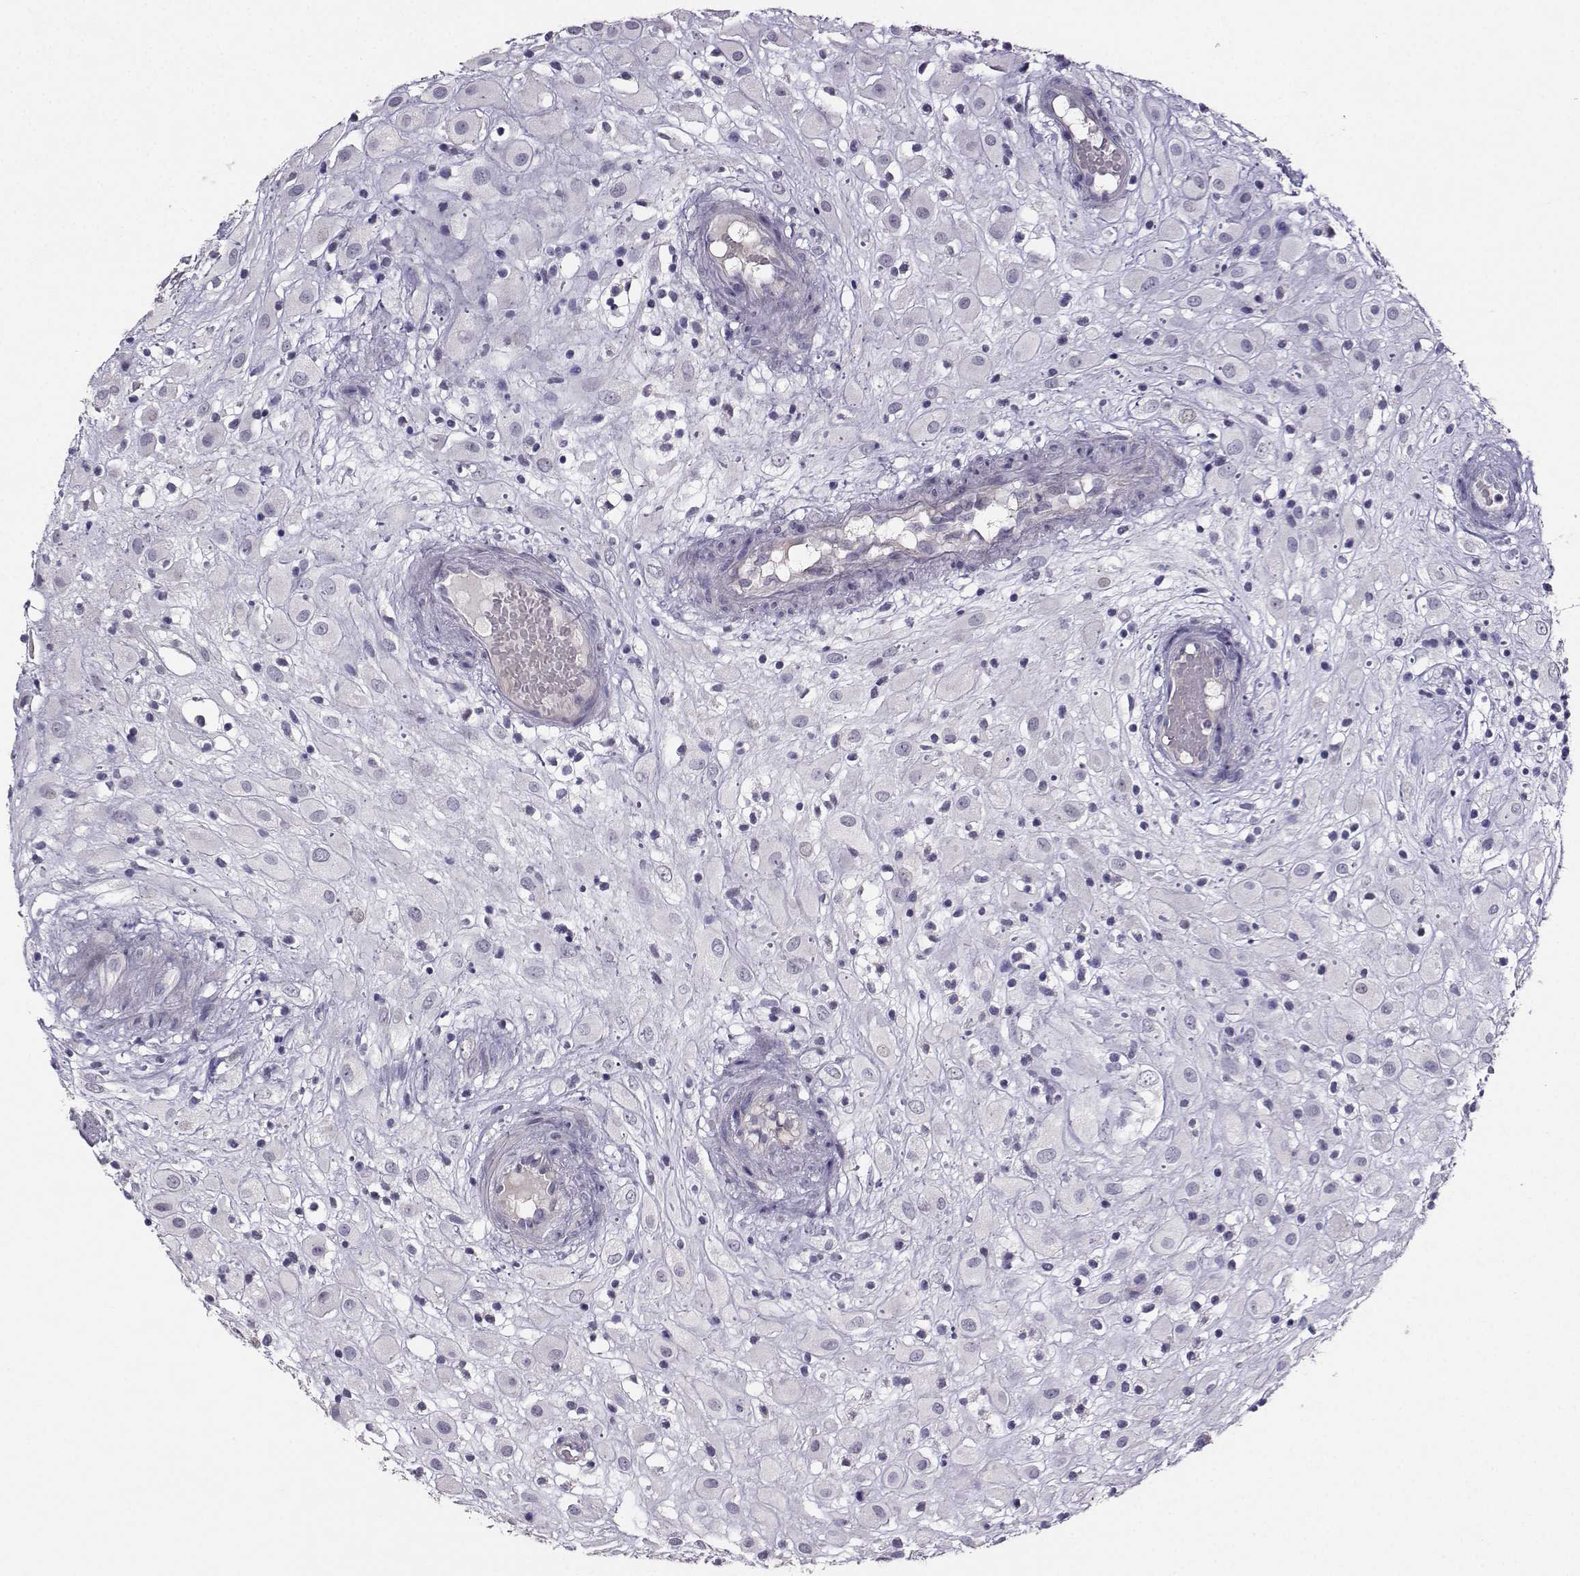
{"staining": {"intensity": "negative", "quantity": "none", "location": "none"}, "tissue": "placenta", "cell_type": "Decidual cells", "image_type": "normal", "snomed": [{"axis": "morphology", "description": "Normal tissue, NOS"}, {"axis": "topography", "description": "Placenta"}], "caption": "Immunohistochemical staining of normal placenta exhibits no significant staining in decidual cells.", "gene": "CARTPT", "patient": {"sex": "female", "age": 24}}